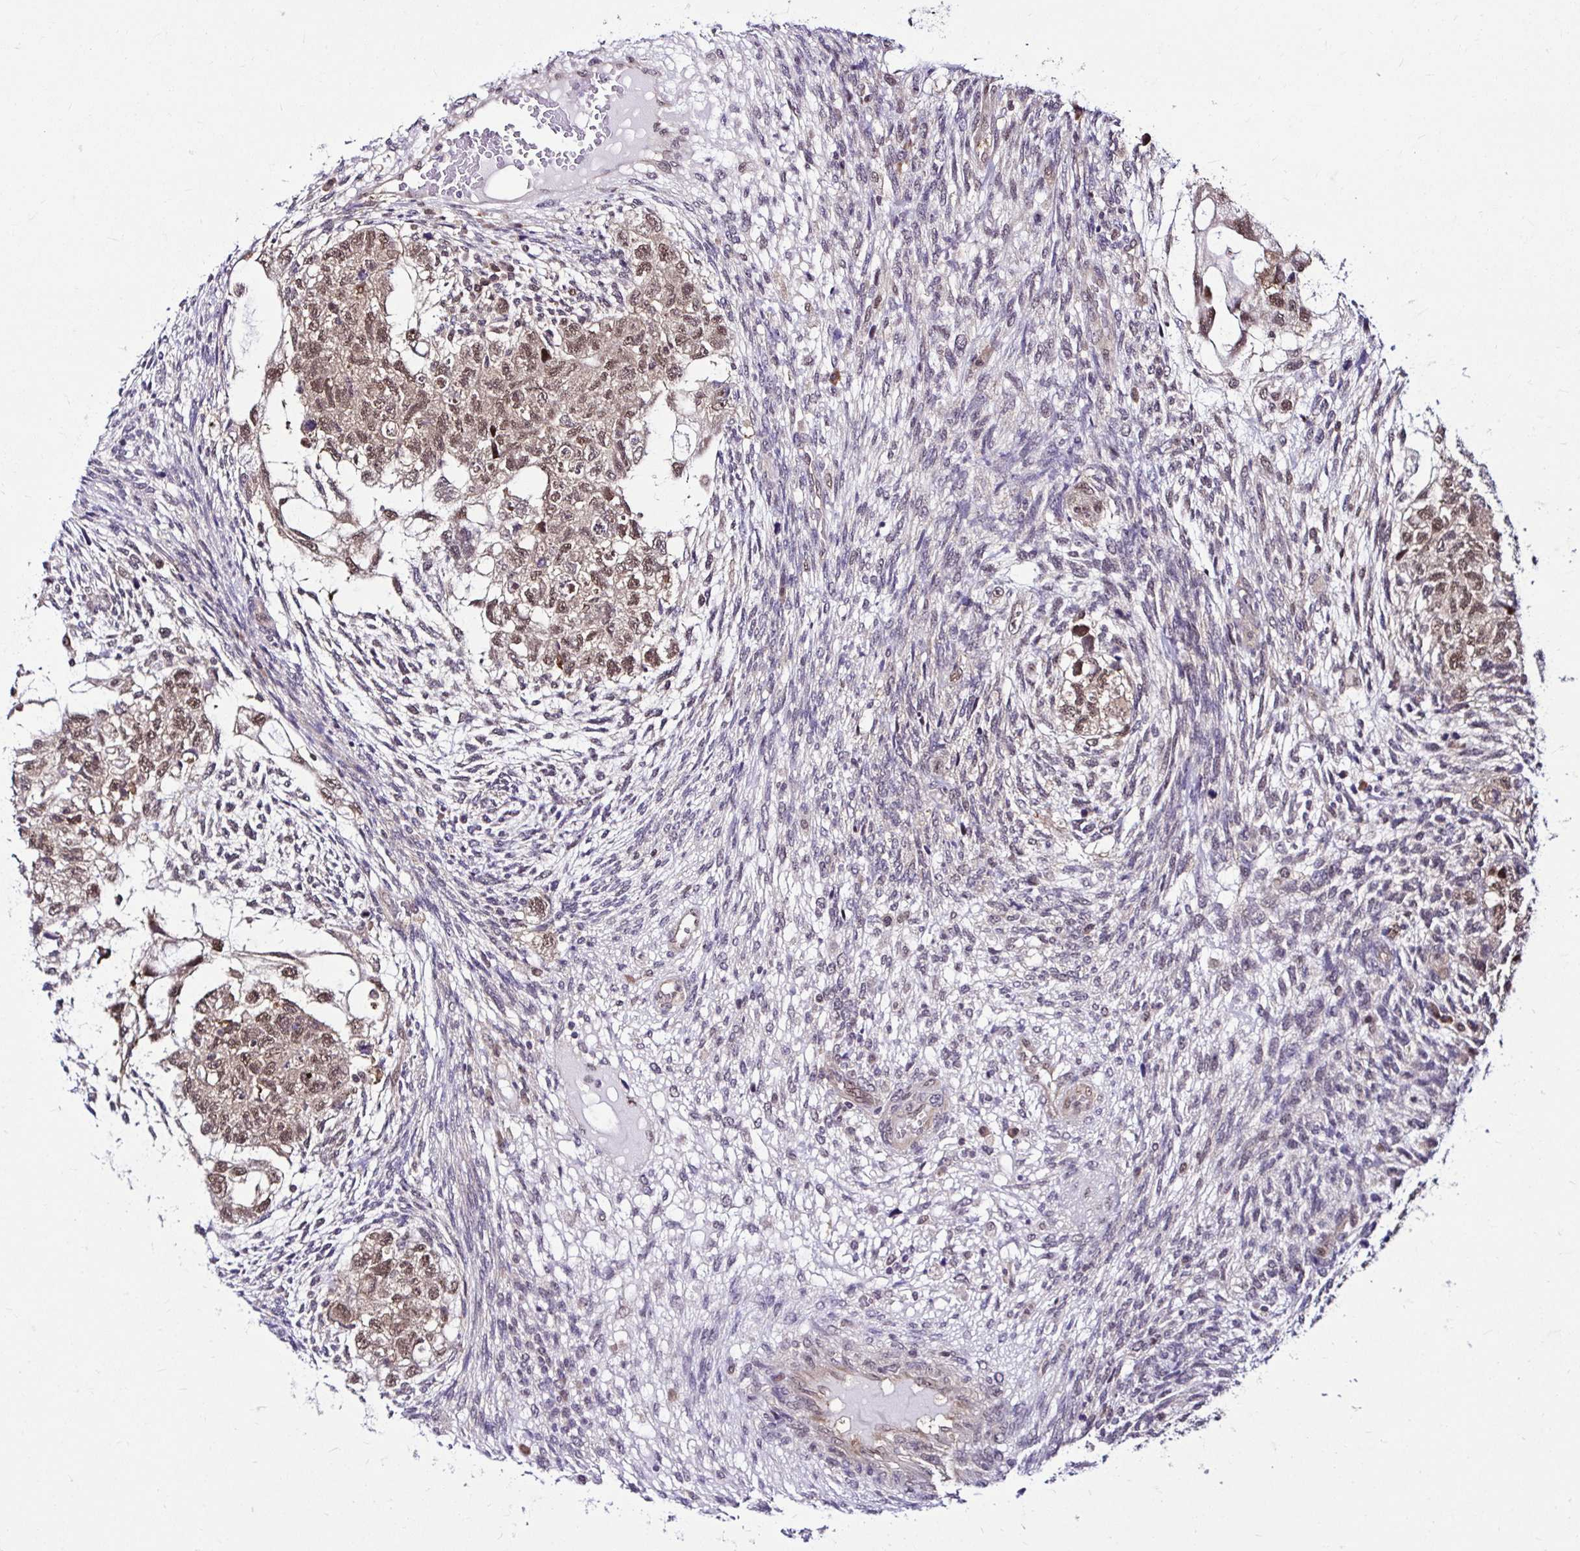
{"staining": {"intensity": "moderate", "quantity": ">75%", "location": "nuclear"}, "tissue": "testis cancer", "cell_type": "Tumor cells", "image_type": "cancer", "snomed": [{"axis": "morphology", "description": "Normal tissue, NOS"}, {"axis": "morphology", "description": "Carcinoma, Embryonal, NOS"}, {"axis": "topography", "description": "Testis"}], "caption": "Protein expression analysis of human embryonal carcinoma (testis) reveals moderate nuclear expression in approximately >75% of tumor cells.", "gene": "PSMD3", "patient": {"sex": "male", "age": 36}}